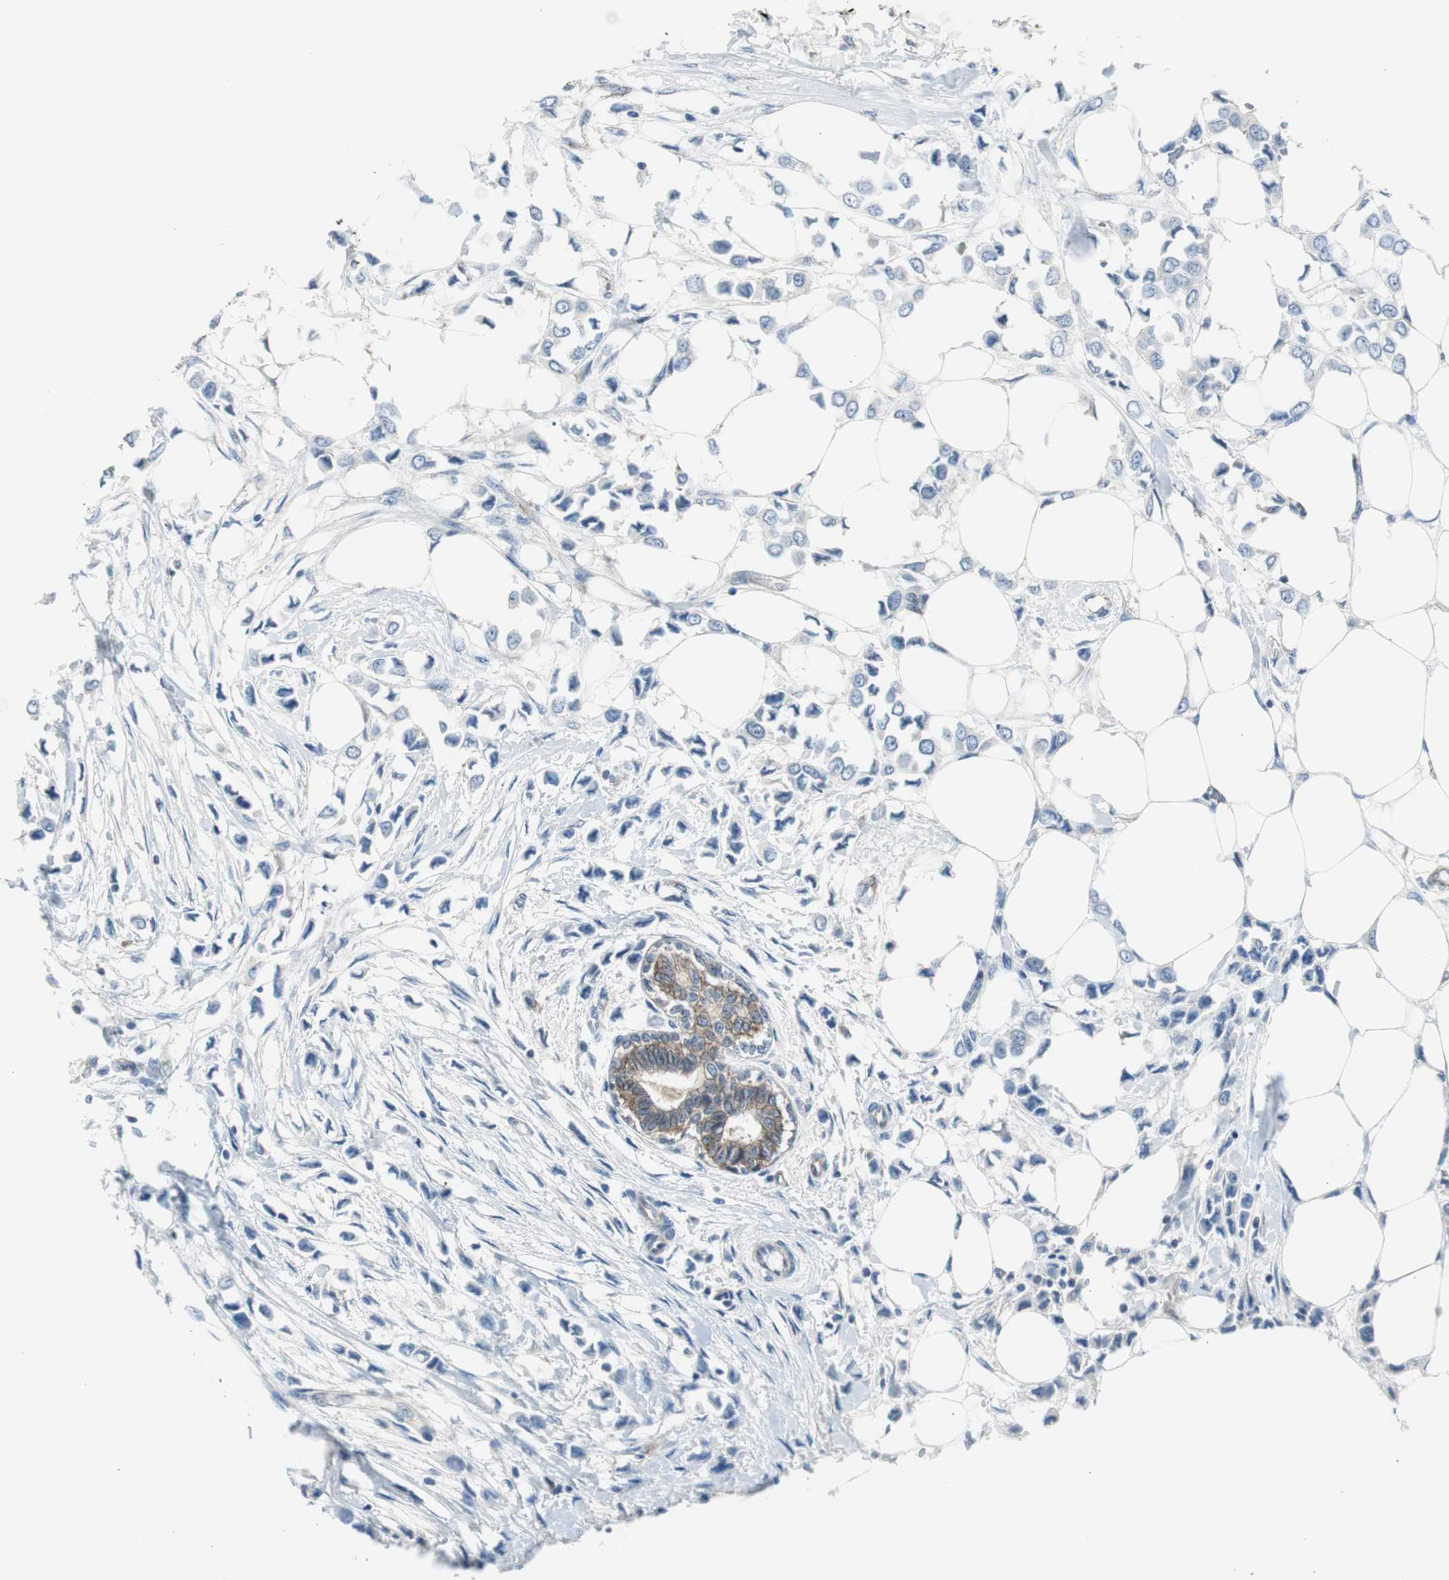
{"staining": {"intensity": "negative", "quantity": "none", "location": "none"}, "tissue": "breast cancer", "cell_type": "Tumor cells", "image_type": "cancer", "snomed": [{"axis": "morphology", "description": "Lobular carcinoma"}, {"axis": "topography", "description": "Breast"}], "caption": "Immunohistochemistry (IHC) of lobular carcinoma (breast) displays no expression in tumor cells. (DAB (3,3'-diaminobenzidine) IHC visualized using brightfield microscopy, high magnification).", "gene": "STXBP4", "patient": {"sex": "female", "age": 51}}